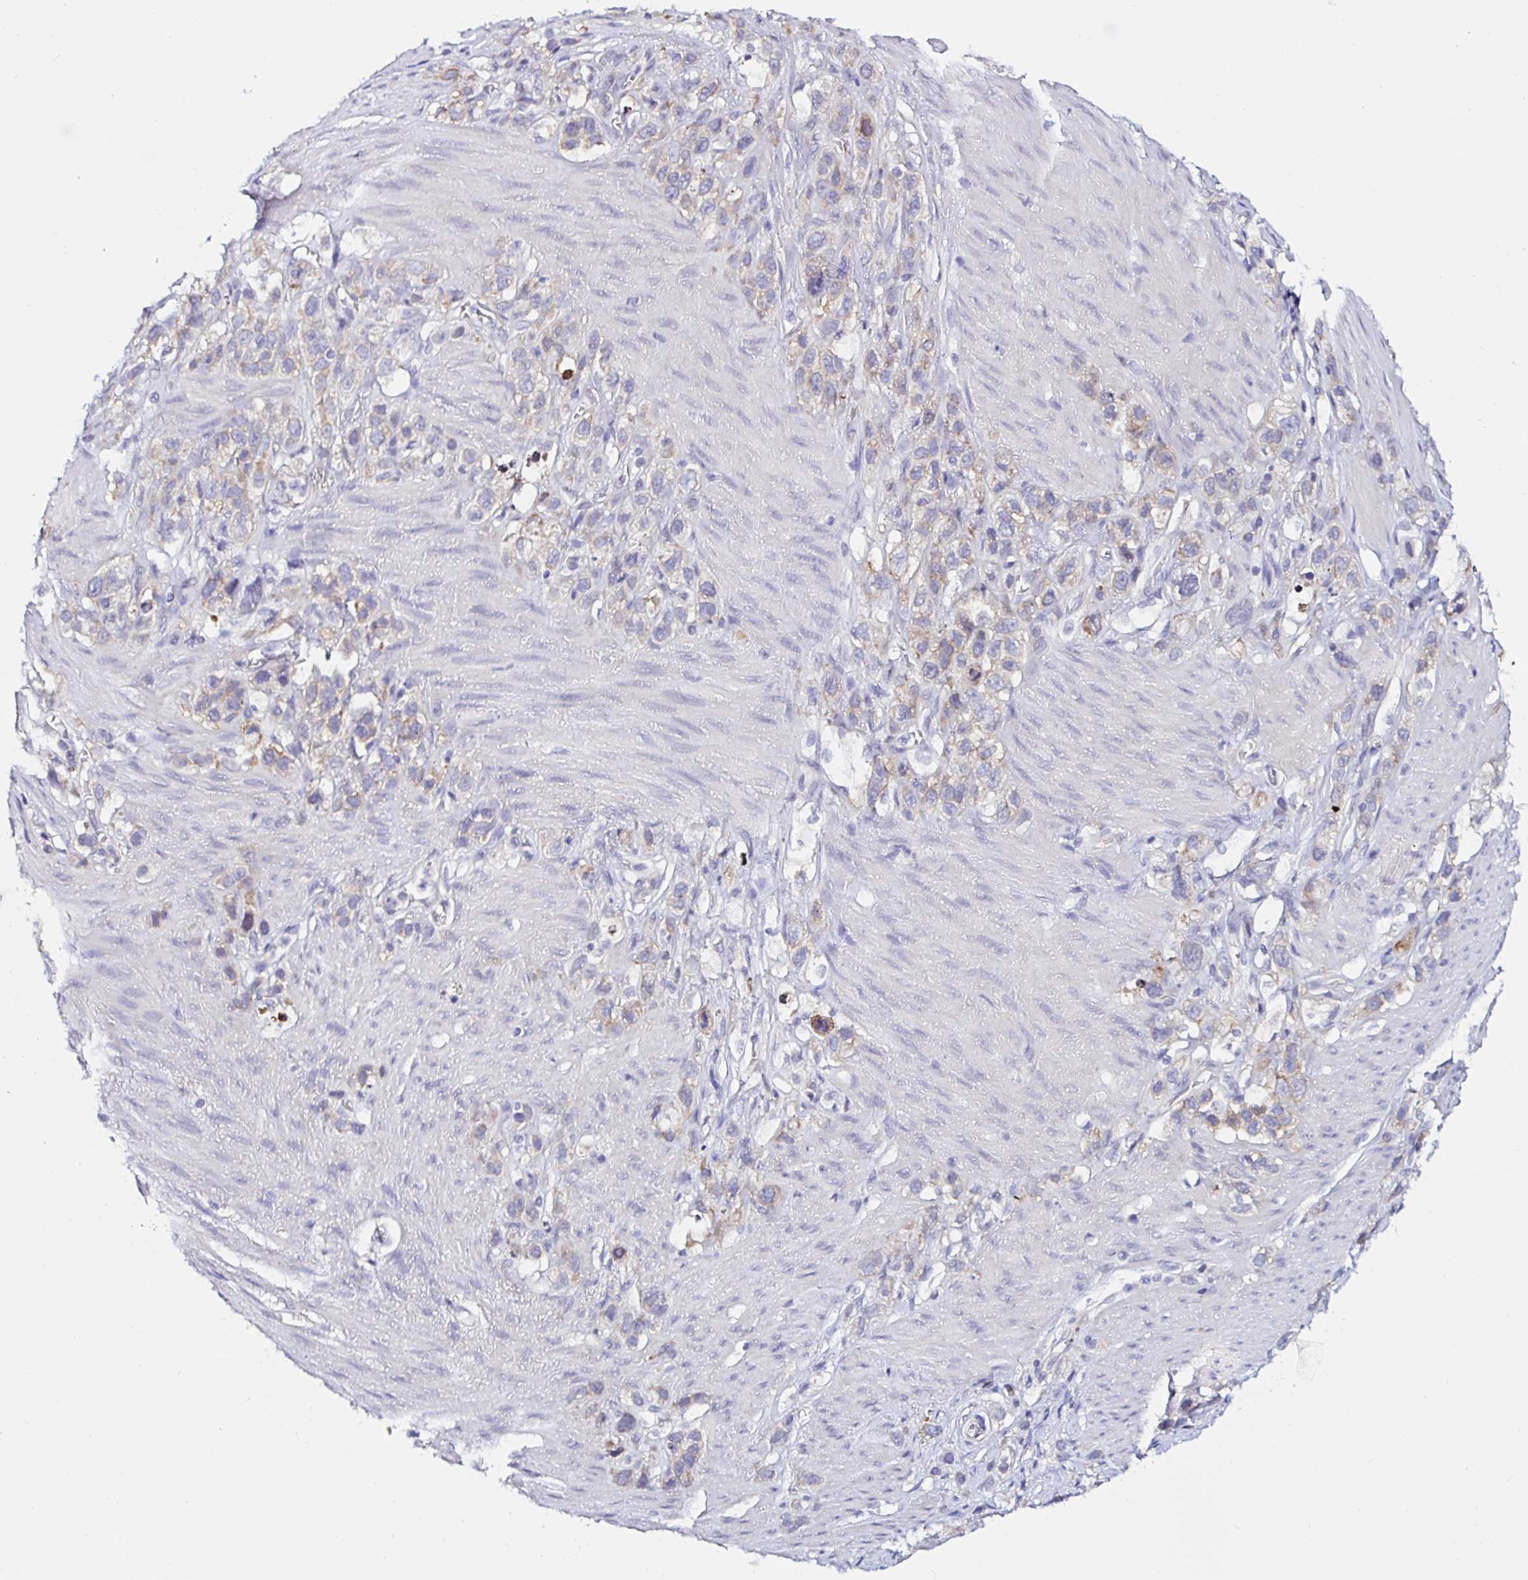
{"staining": {"intensity": "weak", "quantity": "25%-75%", "location": "cytoplasmic/membranous"}, "tissue": "stomach cancer", "cell_type": "Tumor cells", "image_type": "cancer", "snomed": [{"axis": "morphology", "description": "Adenocarcinoma, NOS"}, {"axis": "topography", "description": "Stomach"}], "caption": "This micrograph demonstrates immunohistochemistry (IHC) staining of human stomach cancer, with low weak cytoplasmic/membranous positivity in approximately 25%-75% of tumor cells.", "gene": "RSRP1", "patient": {"sex": "female", "age": 65}}